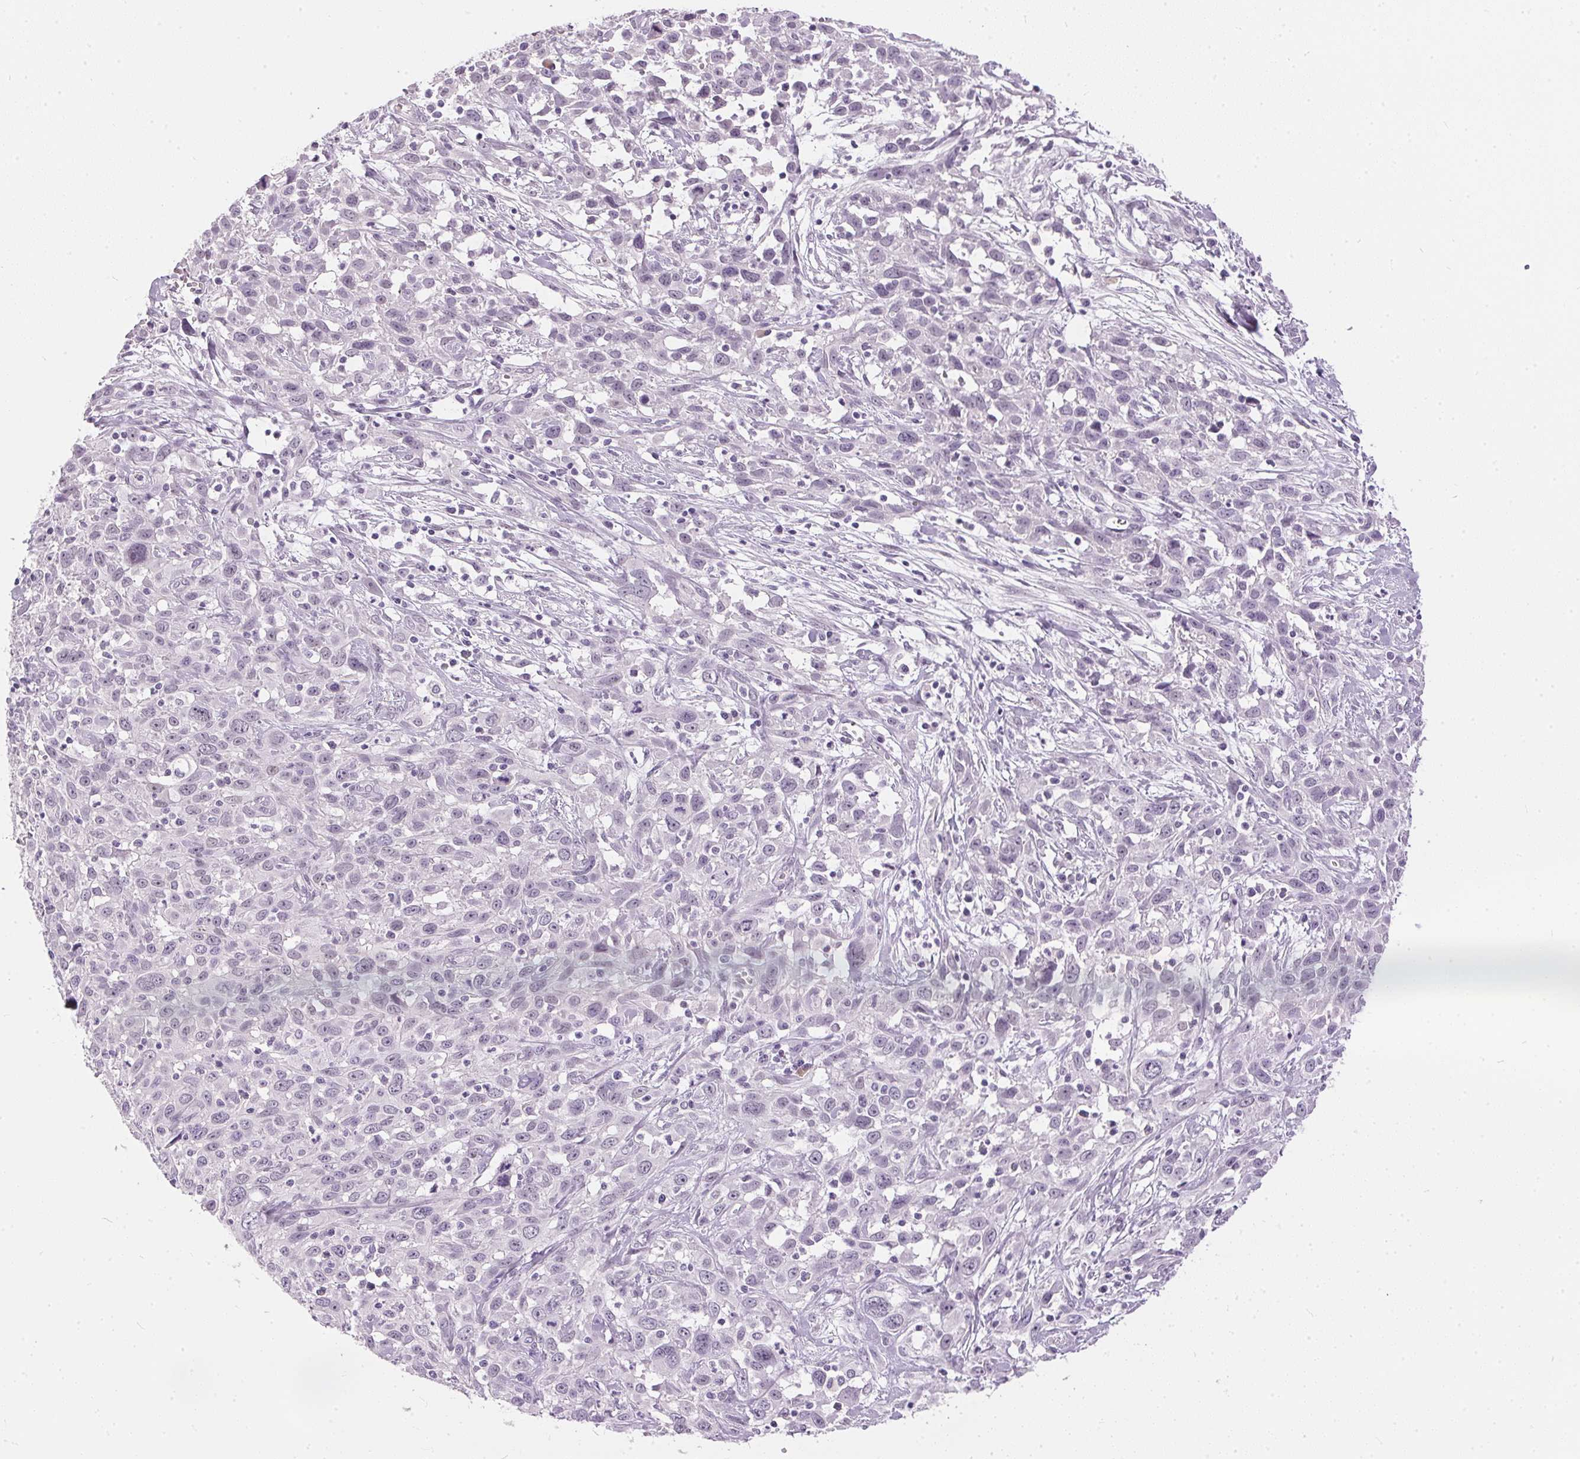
{"staining": {"intensity": "negative", "quantity": "none", "location": "none"}, "tissue": "cervical cancer", "cell_type": "Tumor cells", "image_type": "cancer", "snomed": [{"axis": "morphology", "description": "Squamous cell carcinoma, NOS"}, {"axis": "topography", "description": "Cervix"}], "caption": "IHC histopathology image of human cervical squamous cell carcinoma stained for a protein (brown), which demonstrates no staining in tumor cells.", "gene": "GBP6", "patient": {"sex": "female", "age": 38}}